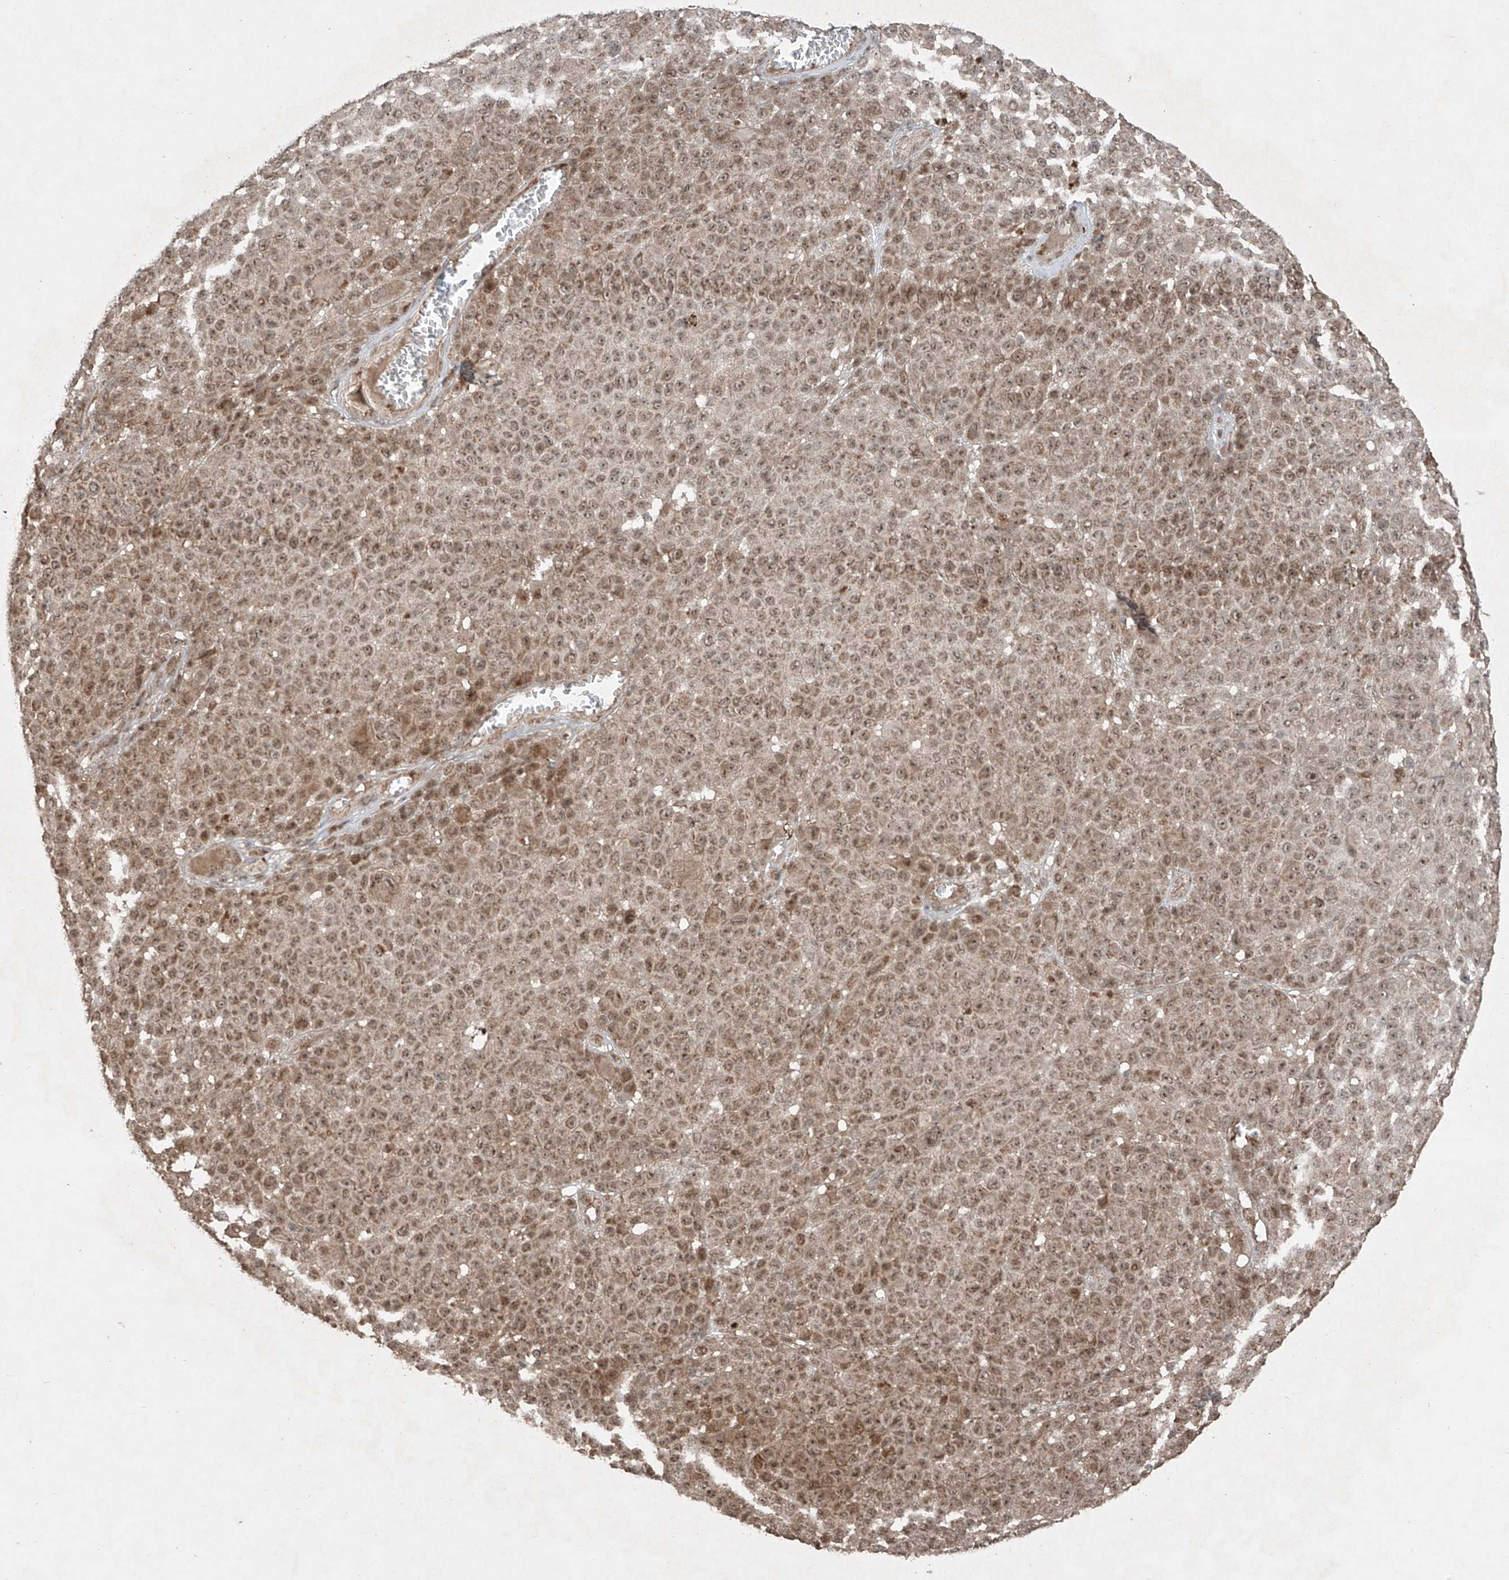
{"staining": {"intensity": "moderate", "quantity": ">75%", "location": "cytoplasmic/membranous,nuclear"}, "tissue": "melanoma", "cell_type": "Tumor cells", "image_type": "cancer", "snomed": [{"axis": "morphology", "description": "Malignant melanoma, NOS"}, {"axis": "topography", "description": "Skin"}], "caption": "Melanoma stained with a protein marker reveals moderate staining in tumor cells.", "gene": "ZNF620", "patient": {"sex": "female", "age": 94}}